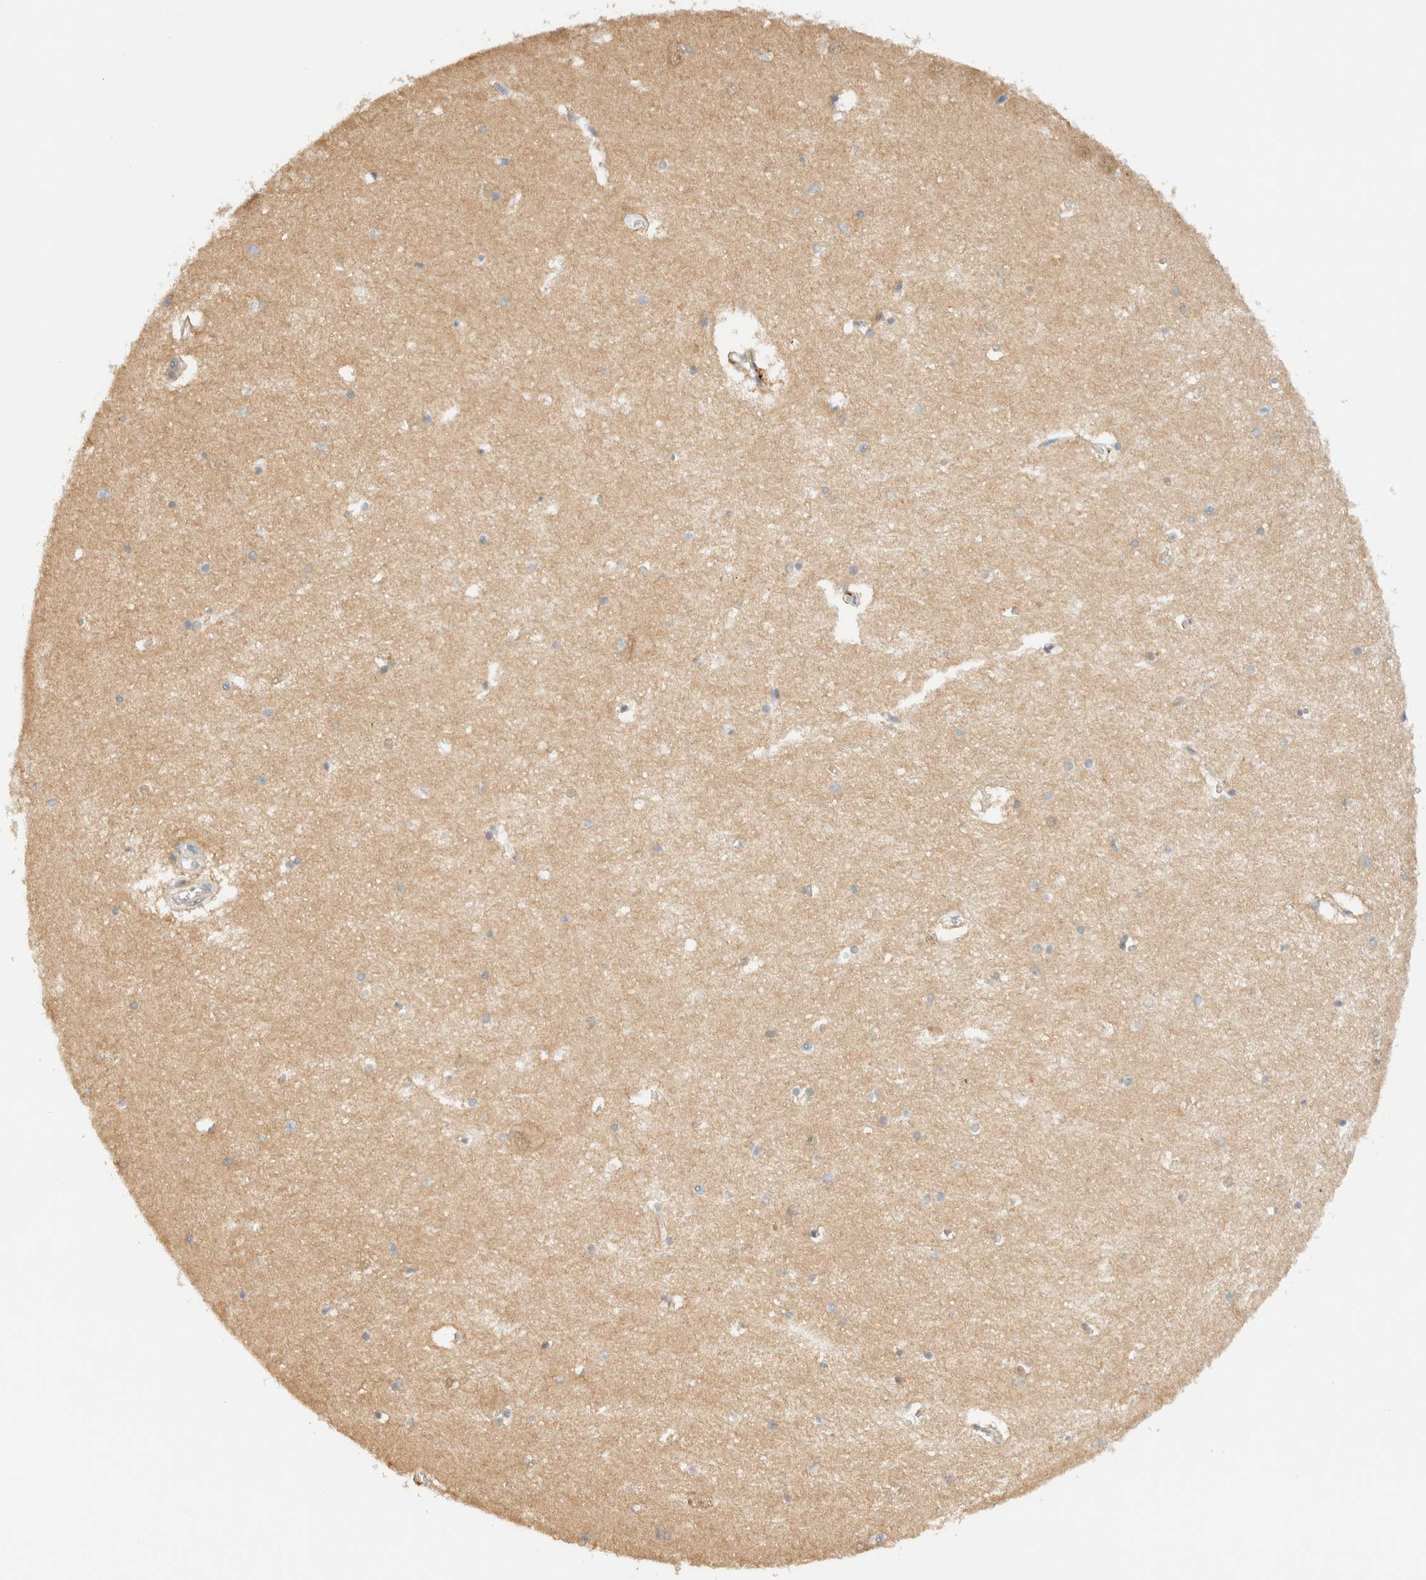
{"staining": {"intensity": "weak", "quantity": "<25%", "location": "cytoplasmic/membranous"}, "tissue": "hippocampus", "cell_type": "Glial cells", "image_type": "normal", "snomed": [{"axis": "morphology", "description": "Normal tissue, NOS"}, {"axis": "topography", "description": "Hippocampus"}], "caption": "Immunohistochemical staining of unremarkable hippocampus exhibits no significant staining in glial cells. Nuclei are stained in blue.", "gene": "ZBTB34", "patient": {"sex": "male", "age": 70}}